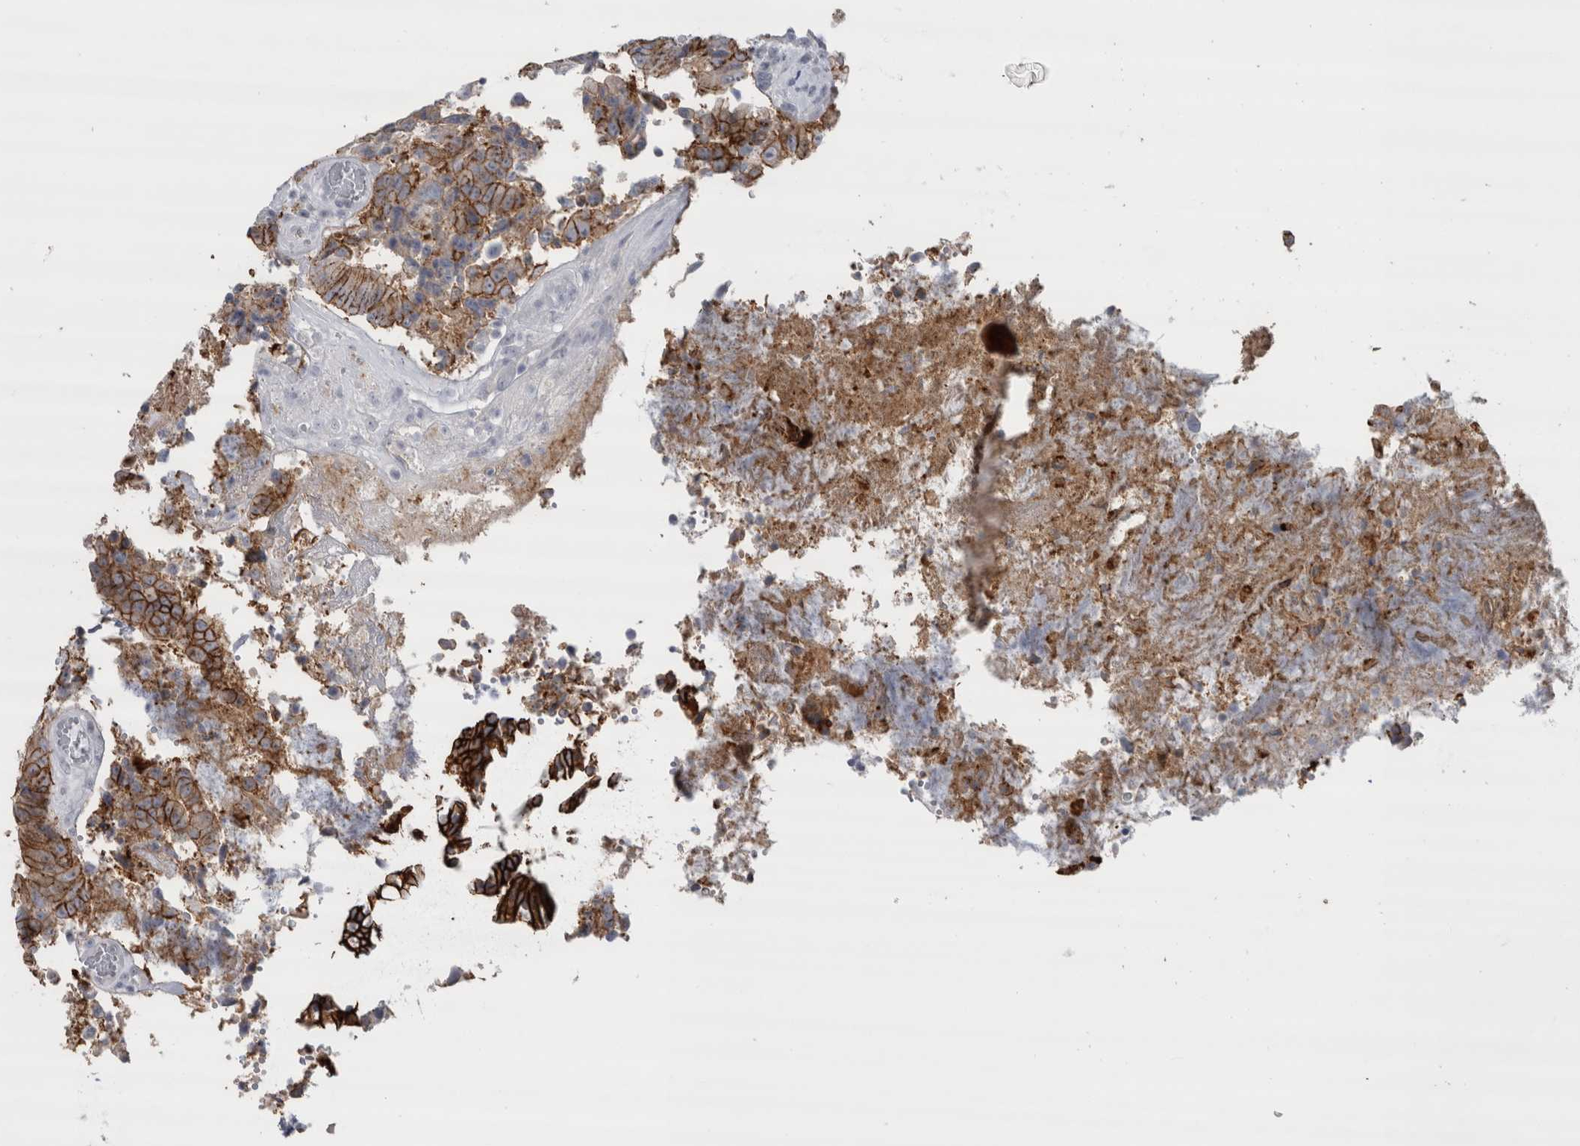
{"staining": {"intensity": "strong", "quantity": ">75%", "location": "cytoplasmic/membranous"}, "tissue": "colorectal cancer", "cell_type": "Tumor cells", "image_type": "cancer", "snomed": [{"axis": "morphology", "description": "Adenocarcinoma, NOS"}, {"axis": "topography", "description": "Rectum"}], "caption": "Immunohistochemical staining of colorectal cancer (adenocarcinoma) demonstrates high levels of strong cytoplasmic/membranous protein staining in about >75% of tumor cells.", "gene": "CDH17", "patient": {"sex": "male", "age": 72}}